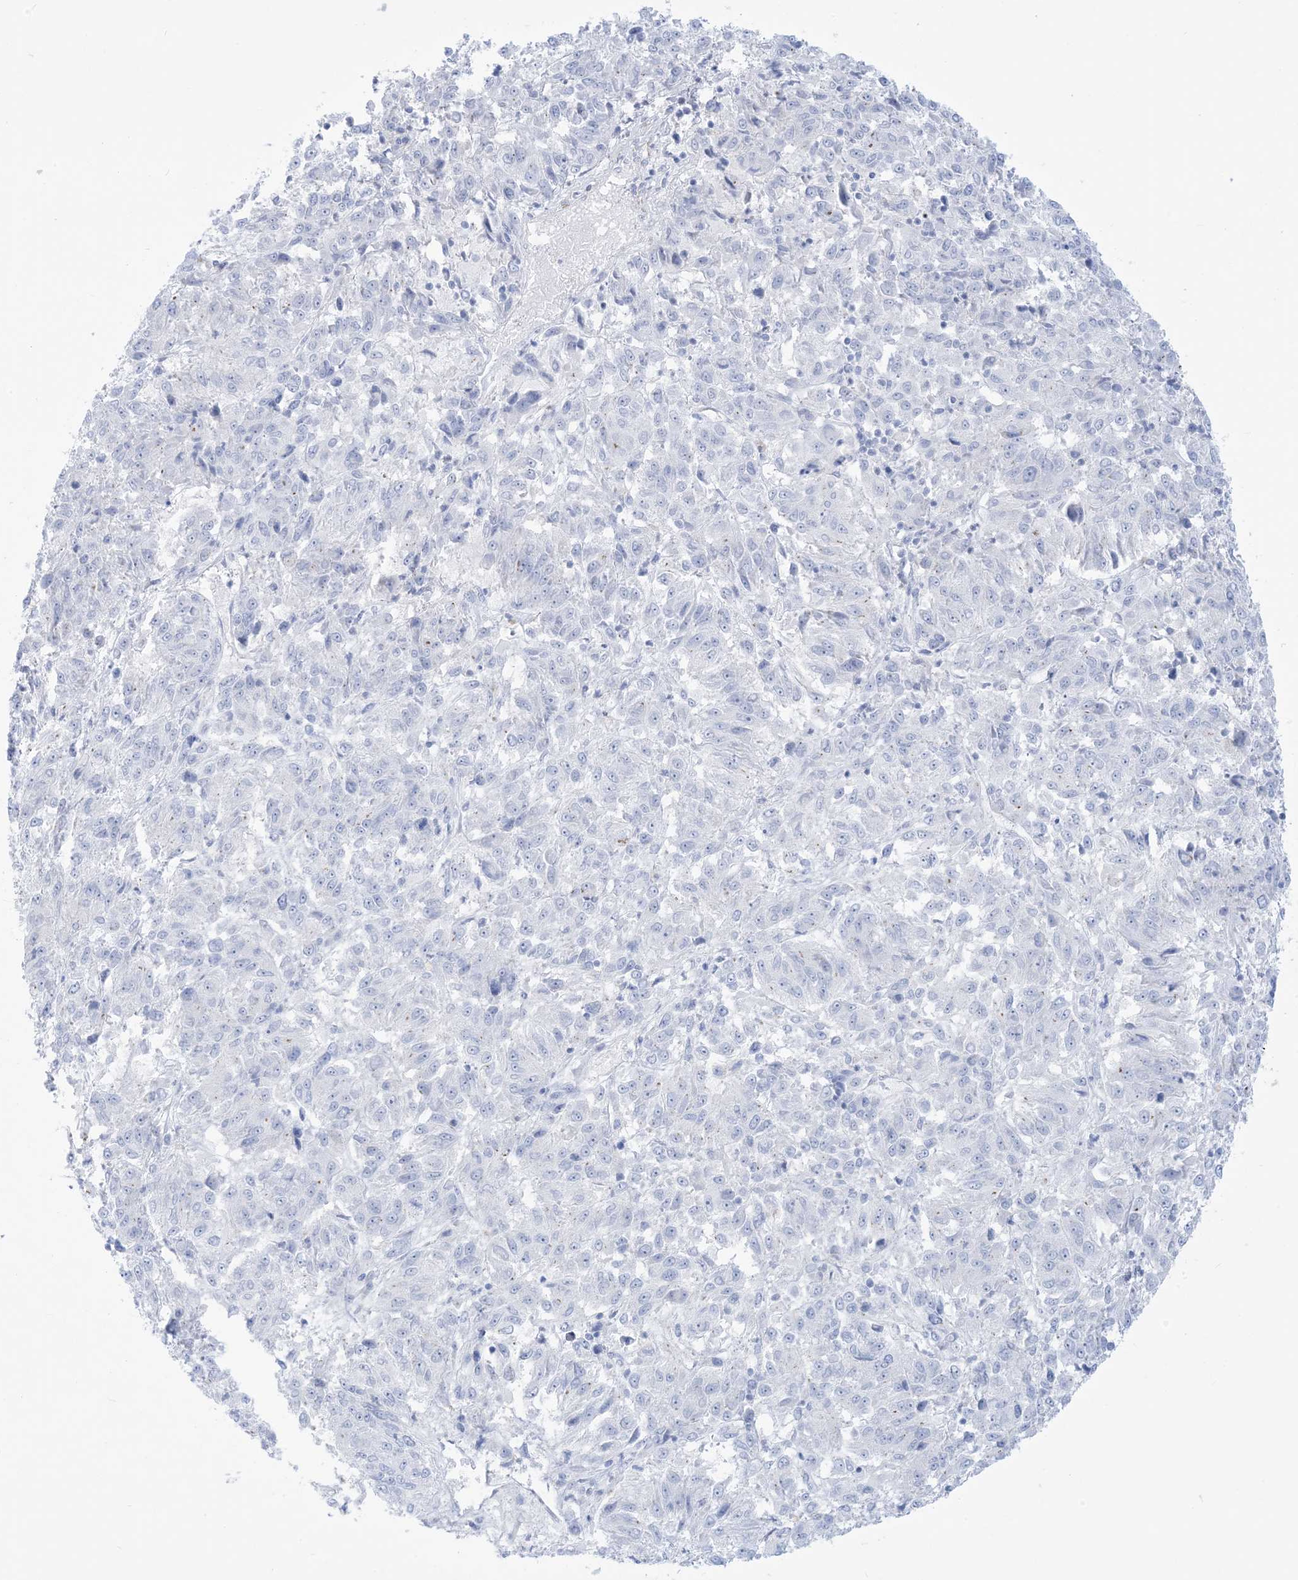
{"staining": {"intensity": "negative", "quantity": "none", "location": "none"}, "tissue": "melanoma", "cell_type": "Tumor cells", "image_type": "cancer", "snomed": [{"axis": "morphology", "description": "Malignant melanoma, Metastatic site"}, {"axis": "topography", "description": "Lung"}], "caption": "Photomicrograph shows no significant protein expression in tumor cells of malignant melanoma (metastatic site).", "gene": "MARS2", "patient": {"sex": "male", "age": 64}}